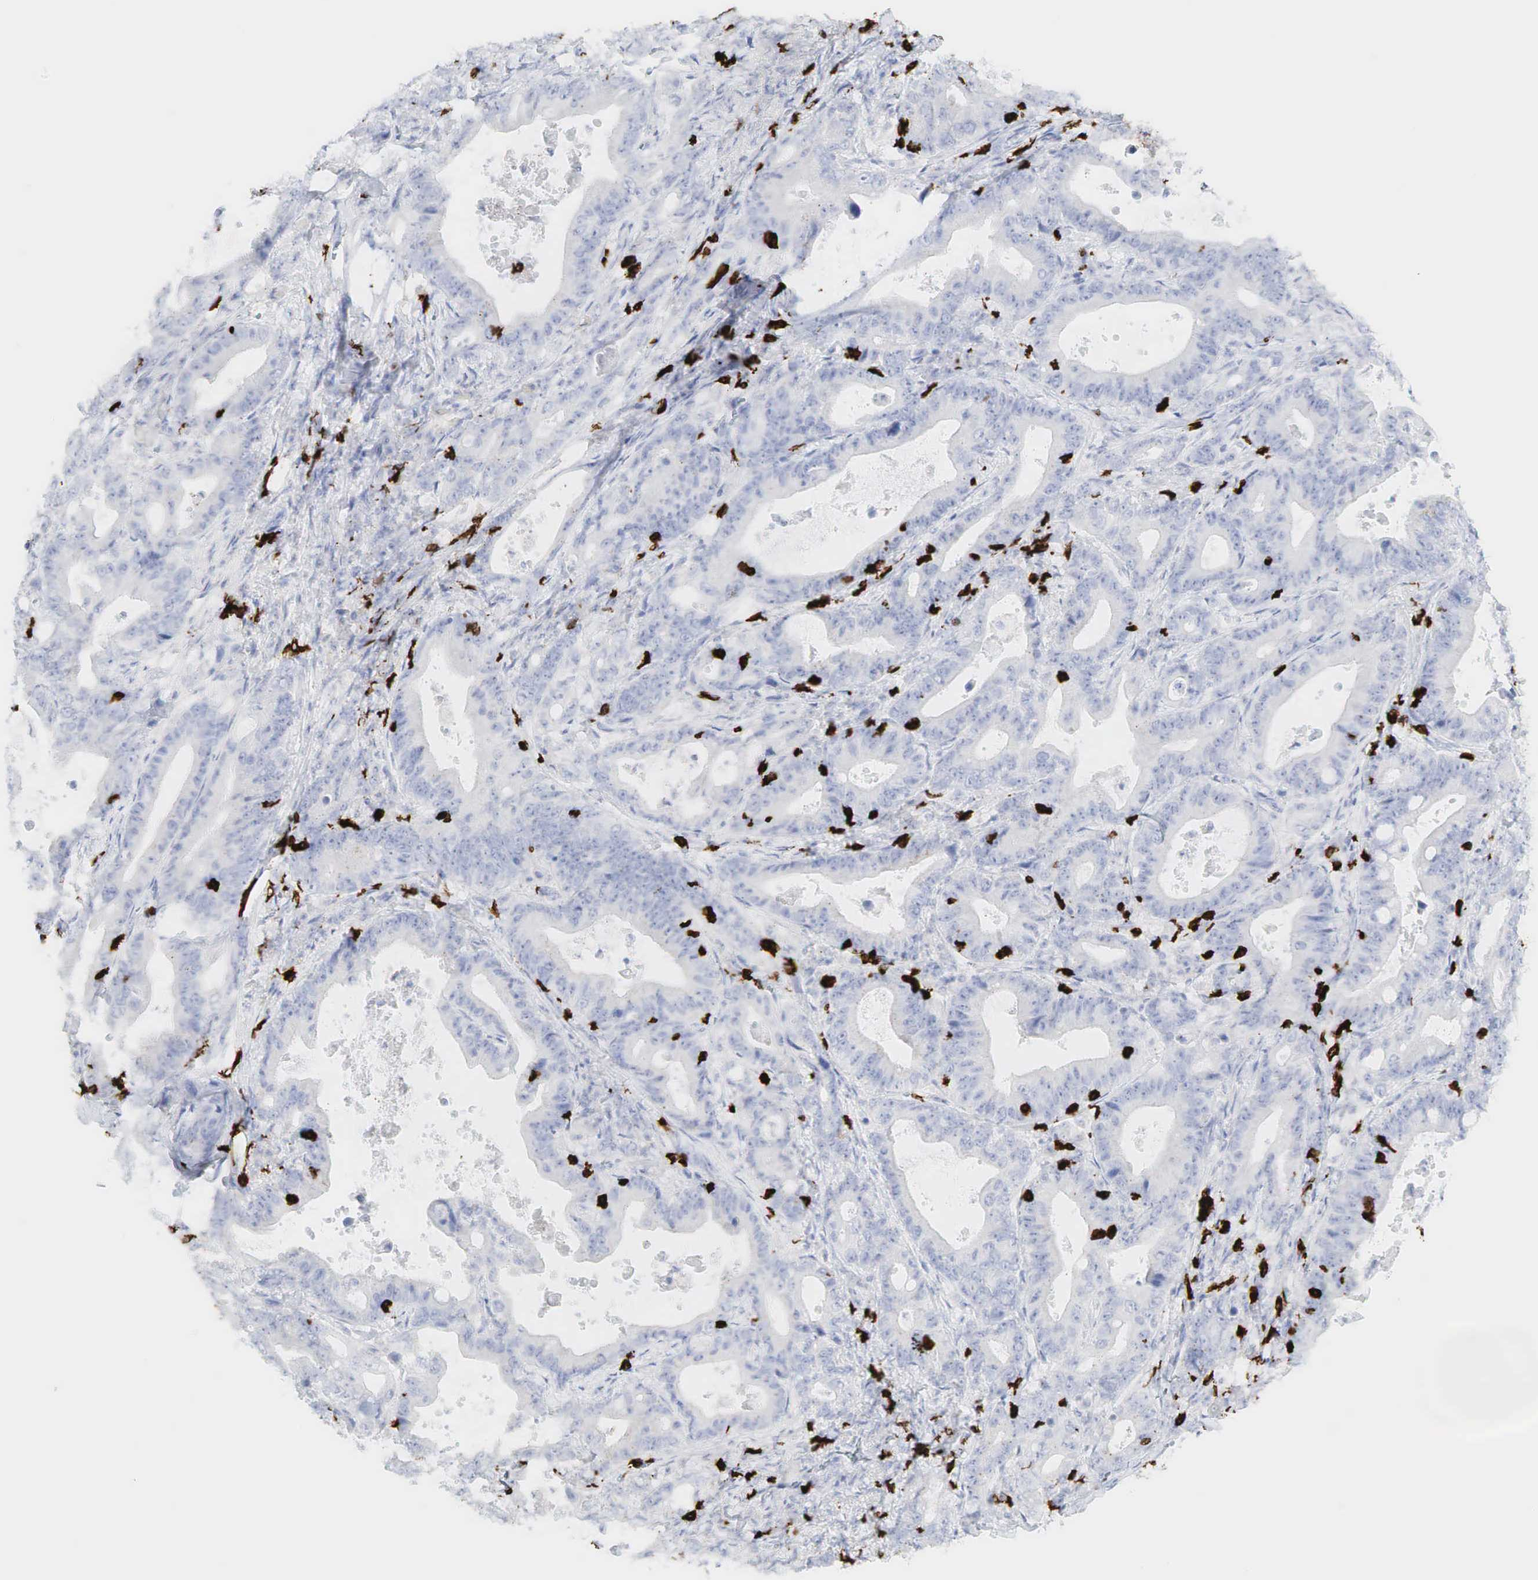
{"staining": {"intensity": "negative", "quantity": "none", "location": "none"}, "tissue": "stomach cancer", "cell_type": "Tumor cells", "image_type": "cancer", "snomed": [{"axis": "morphology", "description": "Adenocarcinoma, NOS"}, {"axis": "topography", "description": "Stomach, upper"}], "caption": "Tumor cells are negative for brown protein staining in adenocarcinoma (stomach).", "gene": "CD8A", "patient": {"sex": "male", "age": 63}}